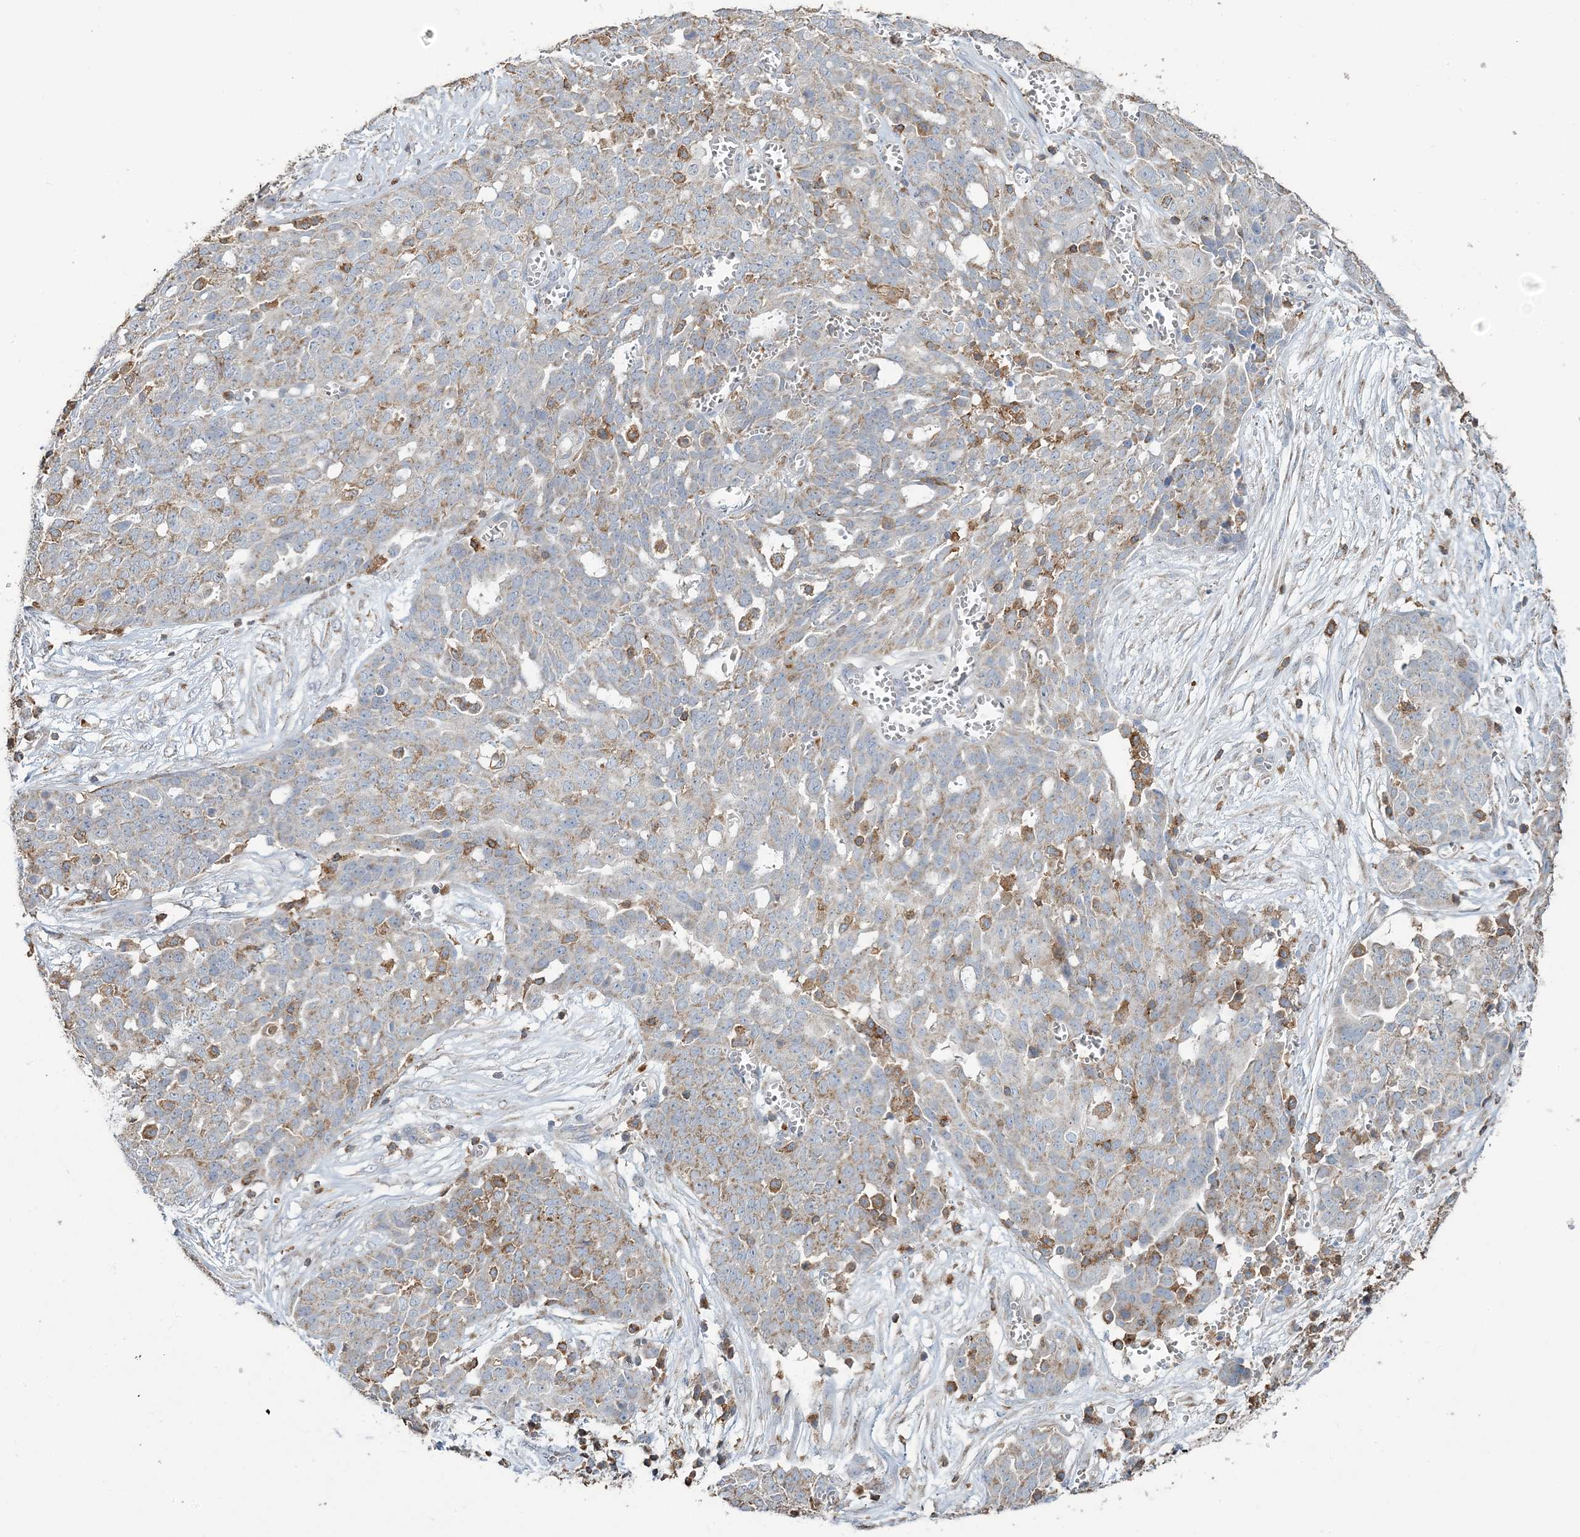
{"staining": {"intensity": "weak", "quantity": "25%-75%", "location": "cytoplasmic/membranous"}, "tissue": "ovarian cancer", "cell_type": "Tumor cells", "image_type": "cancer", "snomed": [{"axis": "morphology", "description": "Cystadenocarcinoma, serous, NOS"}, {"axis": "topography", "description": "Soft tissue"}, {"axis": "topography", "description": "Ovary"}], "caption": "A brown stain highlights weak cytoplasmic/membranous expression of a protein in human ovarian cancer (serous cystadenocarcinoma) tumor cells. Immunohistochemistry (ihc) stains the protein of interest in brown and the nuclei are stained blue.", "gene": "TMLHE", "patient": {"sex": "female", "age": 57}}